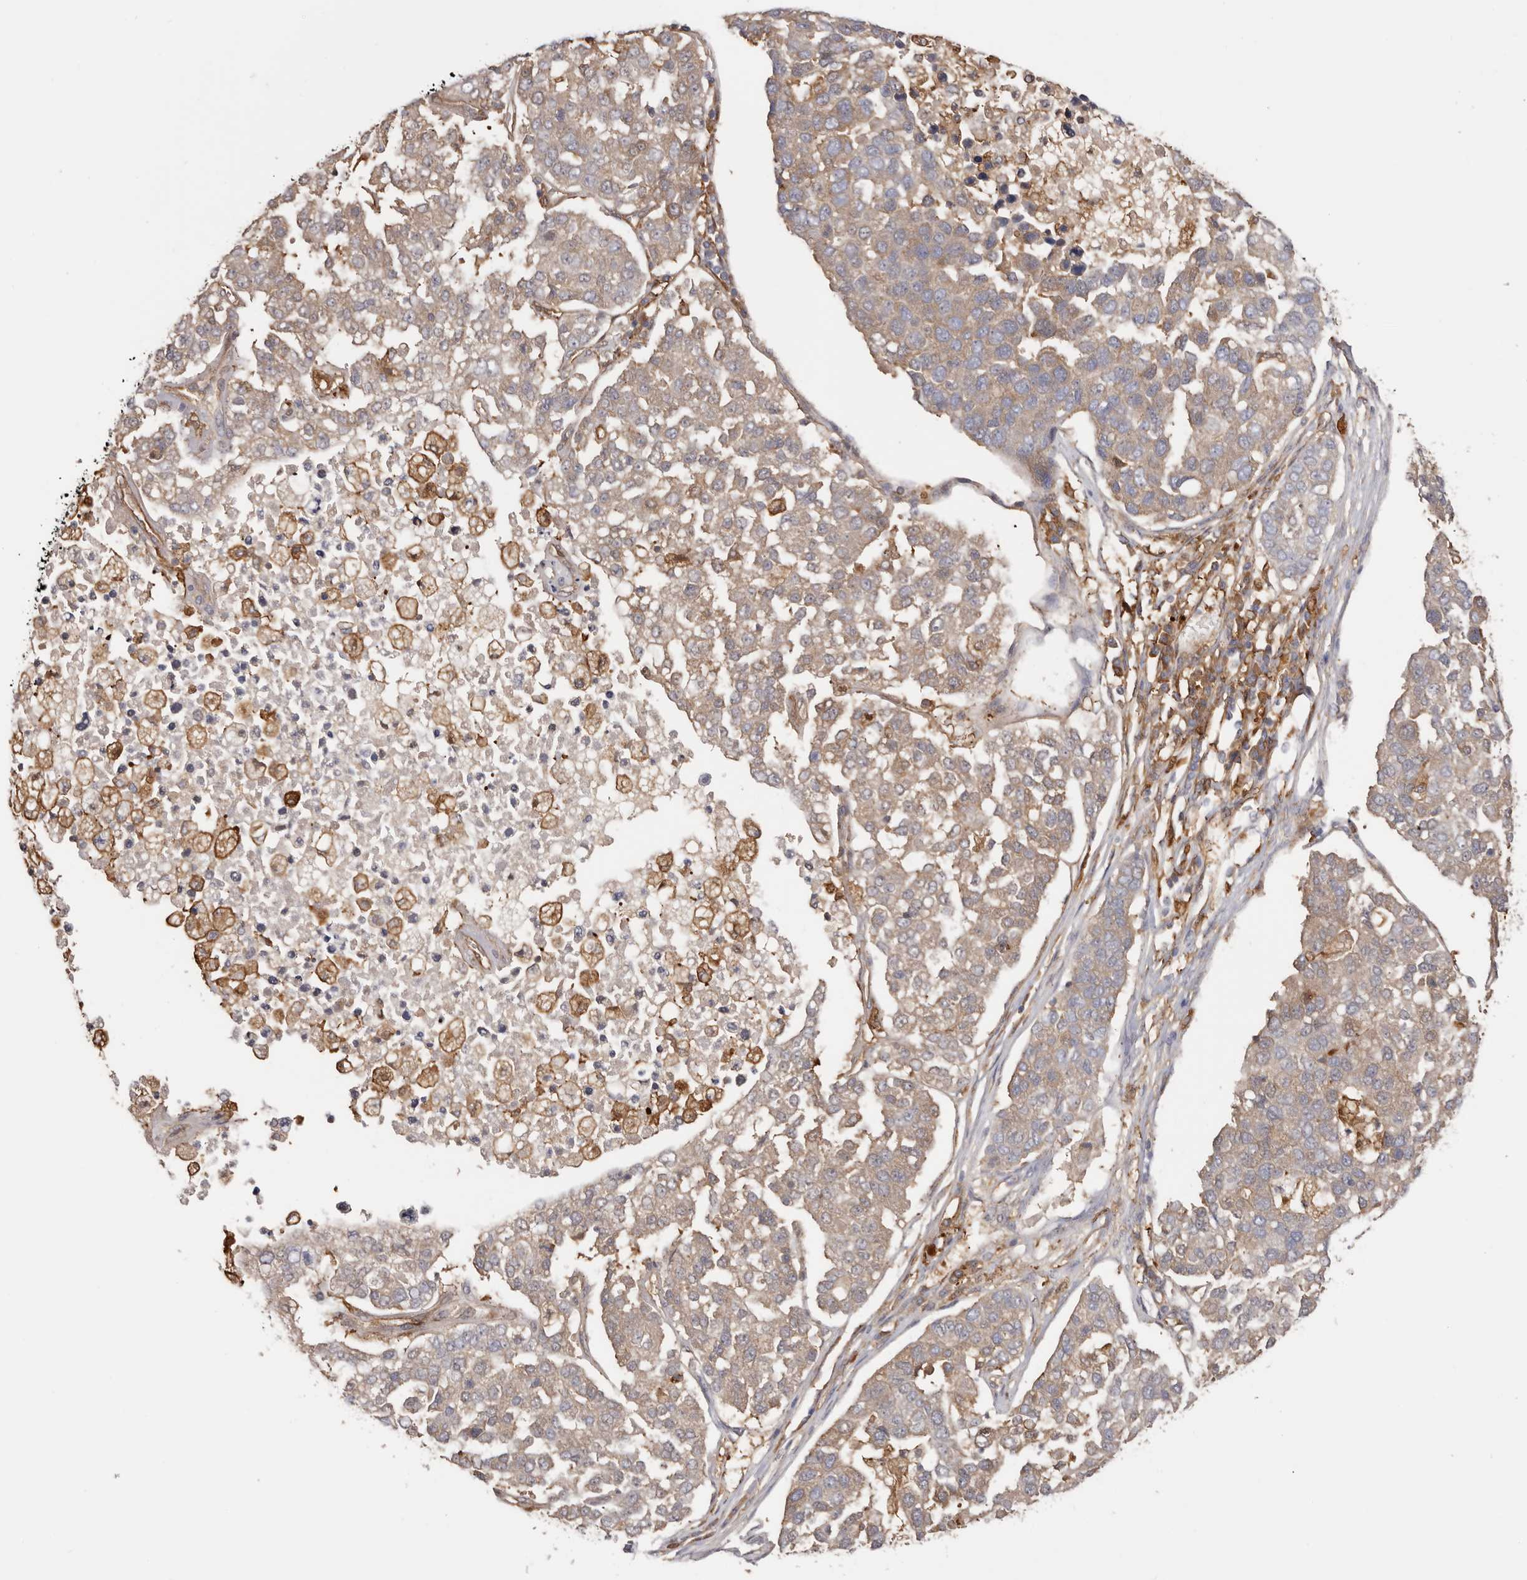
{"staining": {"intensity": "moderate", "quantity": ">75%", "location": "cytoplasmic/membranous"}, "tissue": "pancreatic cancer", "cell_type": "Tumor cells", "image_type": "cancer", "snomed": [{"axis": "morphology", "description": "Adenocarcinoma, NOS"}, {"axis": "topography", "description": "Pancreas"}], "caption": "Protein staining of pancreatic cancer tissue exhibits moderate cytoplasmic/membranous expression in about >75% of tumor cells.", "gene": "LAP3", "patient": {"sex": "female", "age": 61}}